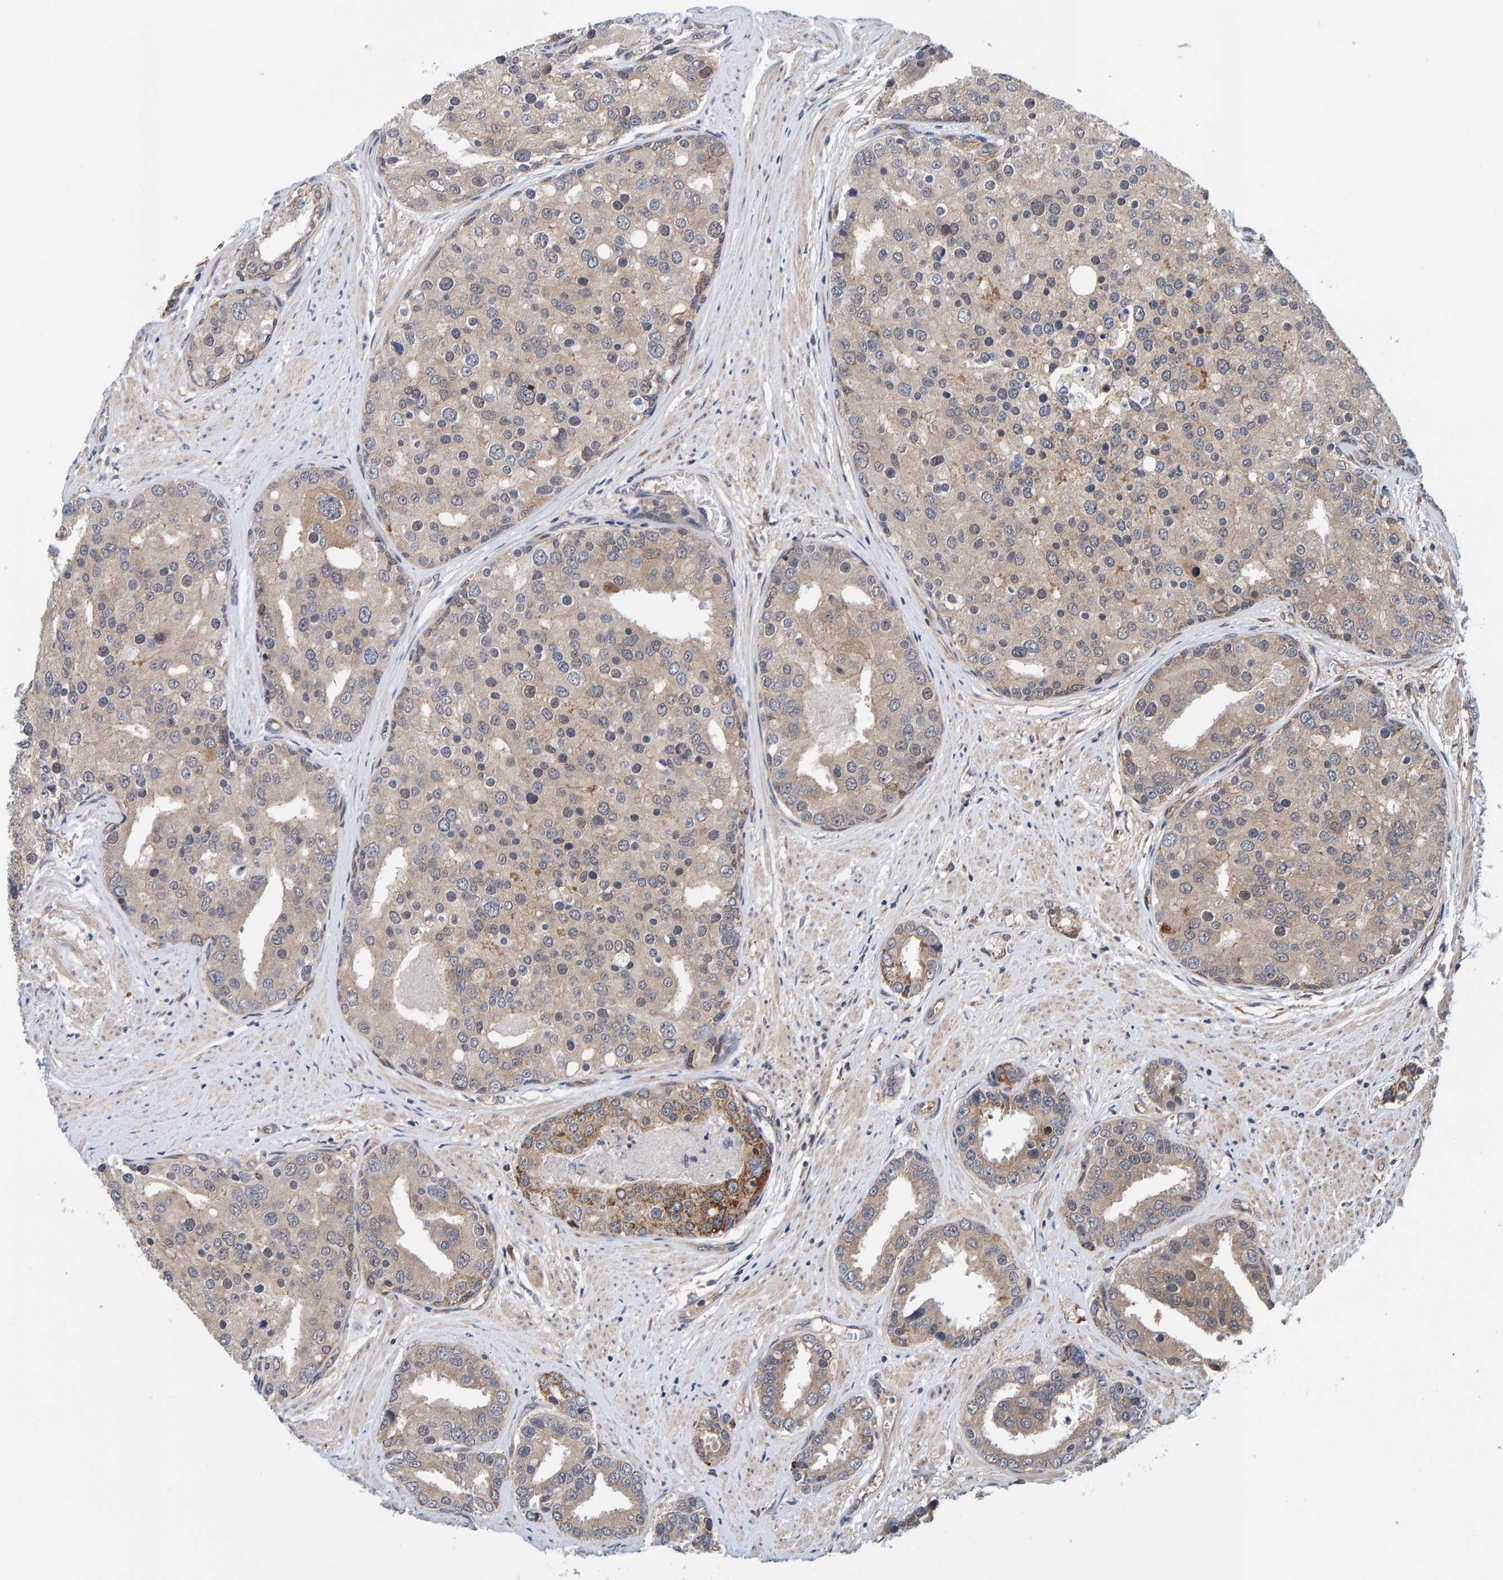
{"staining": {"intensity": "weak", "quantity": "25%-75%", "location": "cytoplasmic/membranous"}, "tissue": "prostate cancer", "cell_type": "Tumor cells", "image_type": "cancer", "snomed": [{"axis": "morphology", "description": "Adenocarcinoma, High grade"}, {"axis": "topography", "description": "Prostate"}], "caption": "This histopathology image shows prostate cancer (high-grade adenocarcinoma) stained with IHC to label a protein in brown. The cytoplasmic/membranous of tumor cells show weak positivity for the protein. Nuclei are counter-stained blue.", "gene": "SCRN2", "patient": {"sex": "male", "age": 50}}